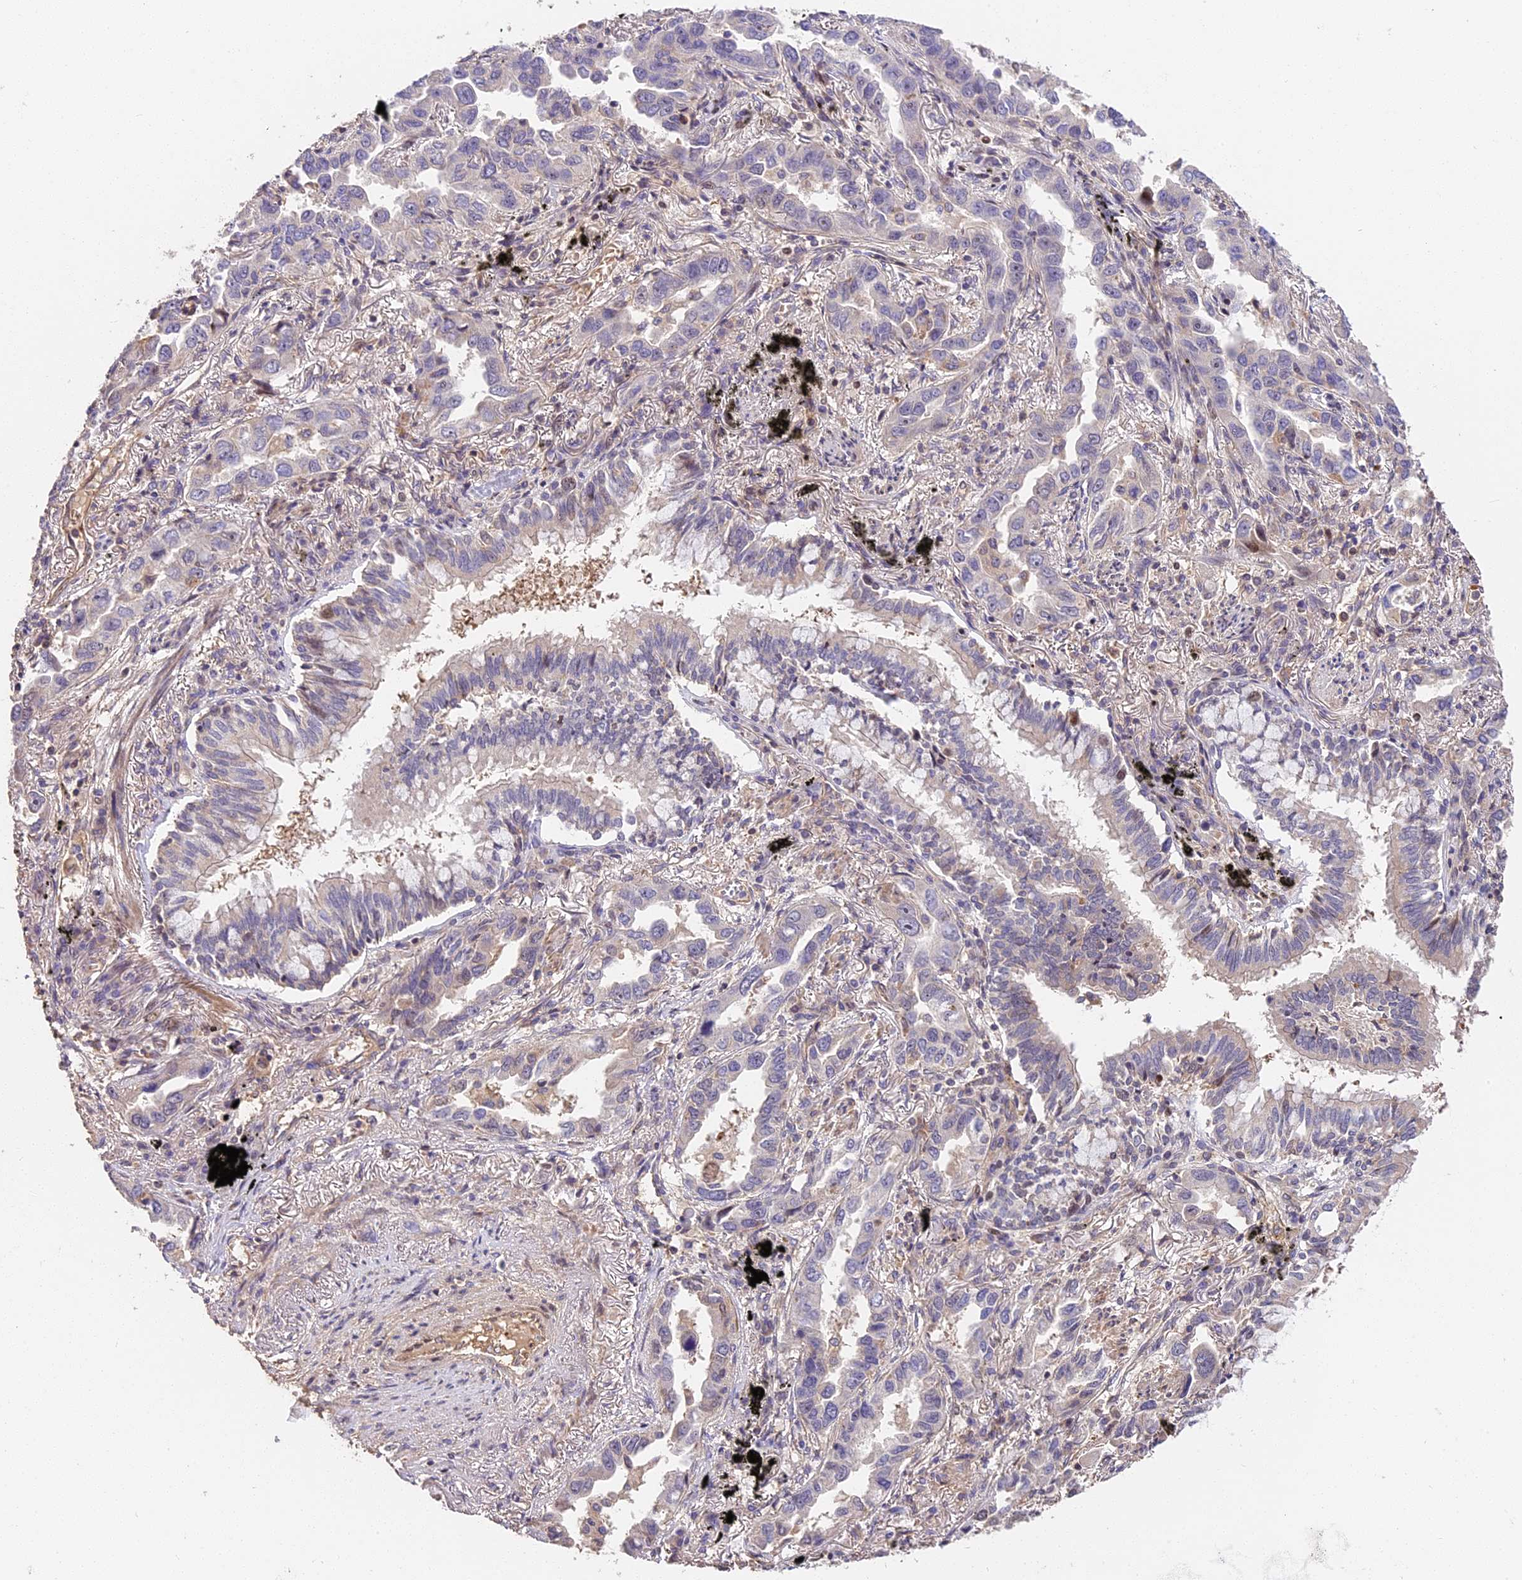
{"staining": {"intensity": "negative", "quantity": "none", "location": "none"}, "tissue": "lung cancer", "cell_type": "Tumor cells", "image_type": "cancer", "snomed": [{"axis": "morphology", "description": "Adenocarcinoma, NOS"}, {"axis": "topography", "description": "Lung"}], "caption": "Immunohistochemical staining of human adenocarcinoma (lung) demonstrates no significant staining in tumor cells.", "gene": "ARHGAP17", "patient": {"sex": "male", "age": 67}}